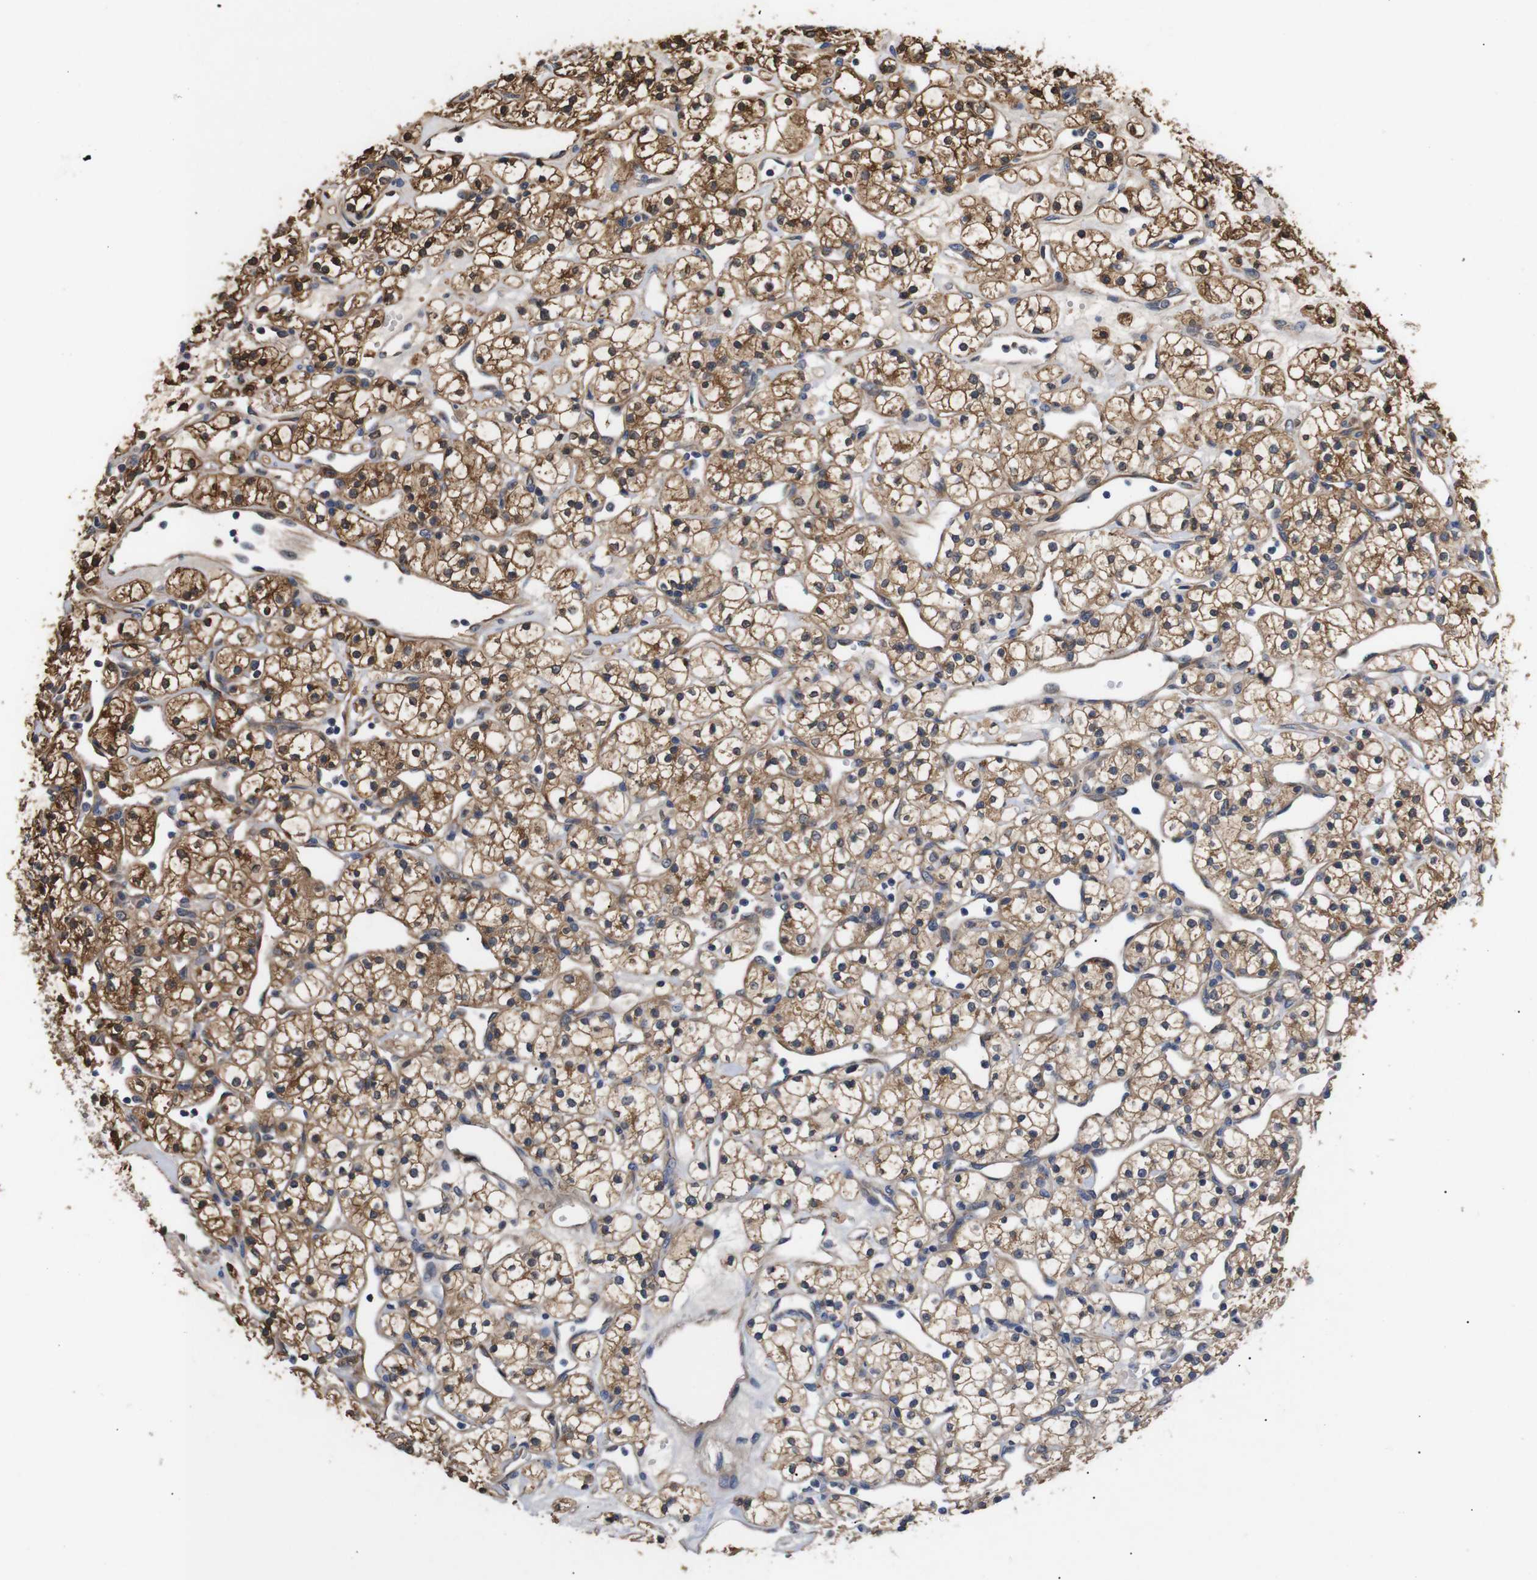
{"staining": {"intensity": "strong", "quantity": ">75%", "location": "cytoplasmic/membranous"}, "tissue": "renal cancer", "cell_type": "Tumor cells", "image_type": "cancer", "snomed": [{"axis": "morphology", "description": "Adenocarcinoma, NOS"}, {"axis": "topography", "description": "Kidney"}], "caption": "A brown stain shows strong cytoplasmic/membranous staining of a protein in human renal cancer (adenocarcinoma) tumor cells.", "gene": "DDR1", "patient": {"sex": "female", "age": 60}}